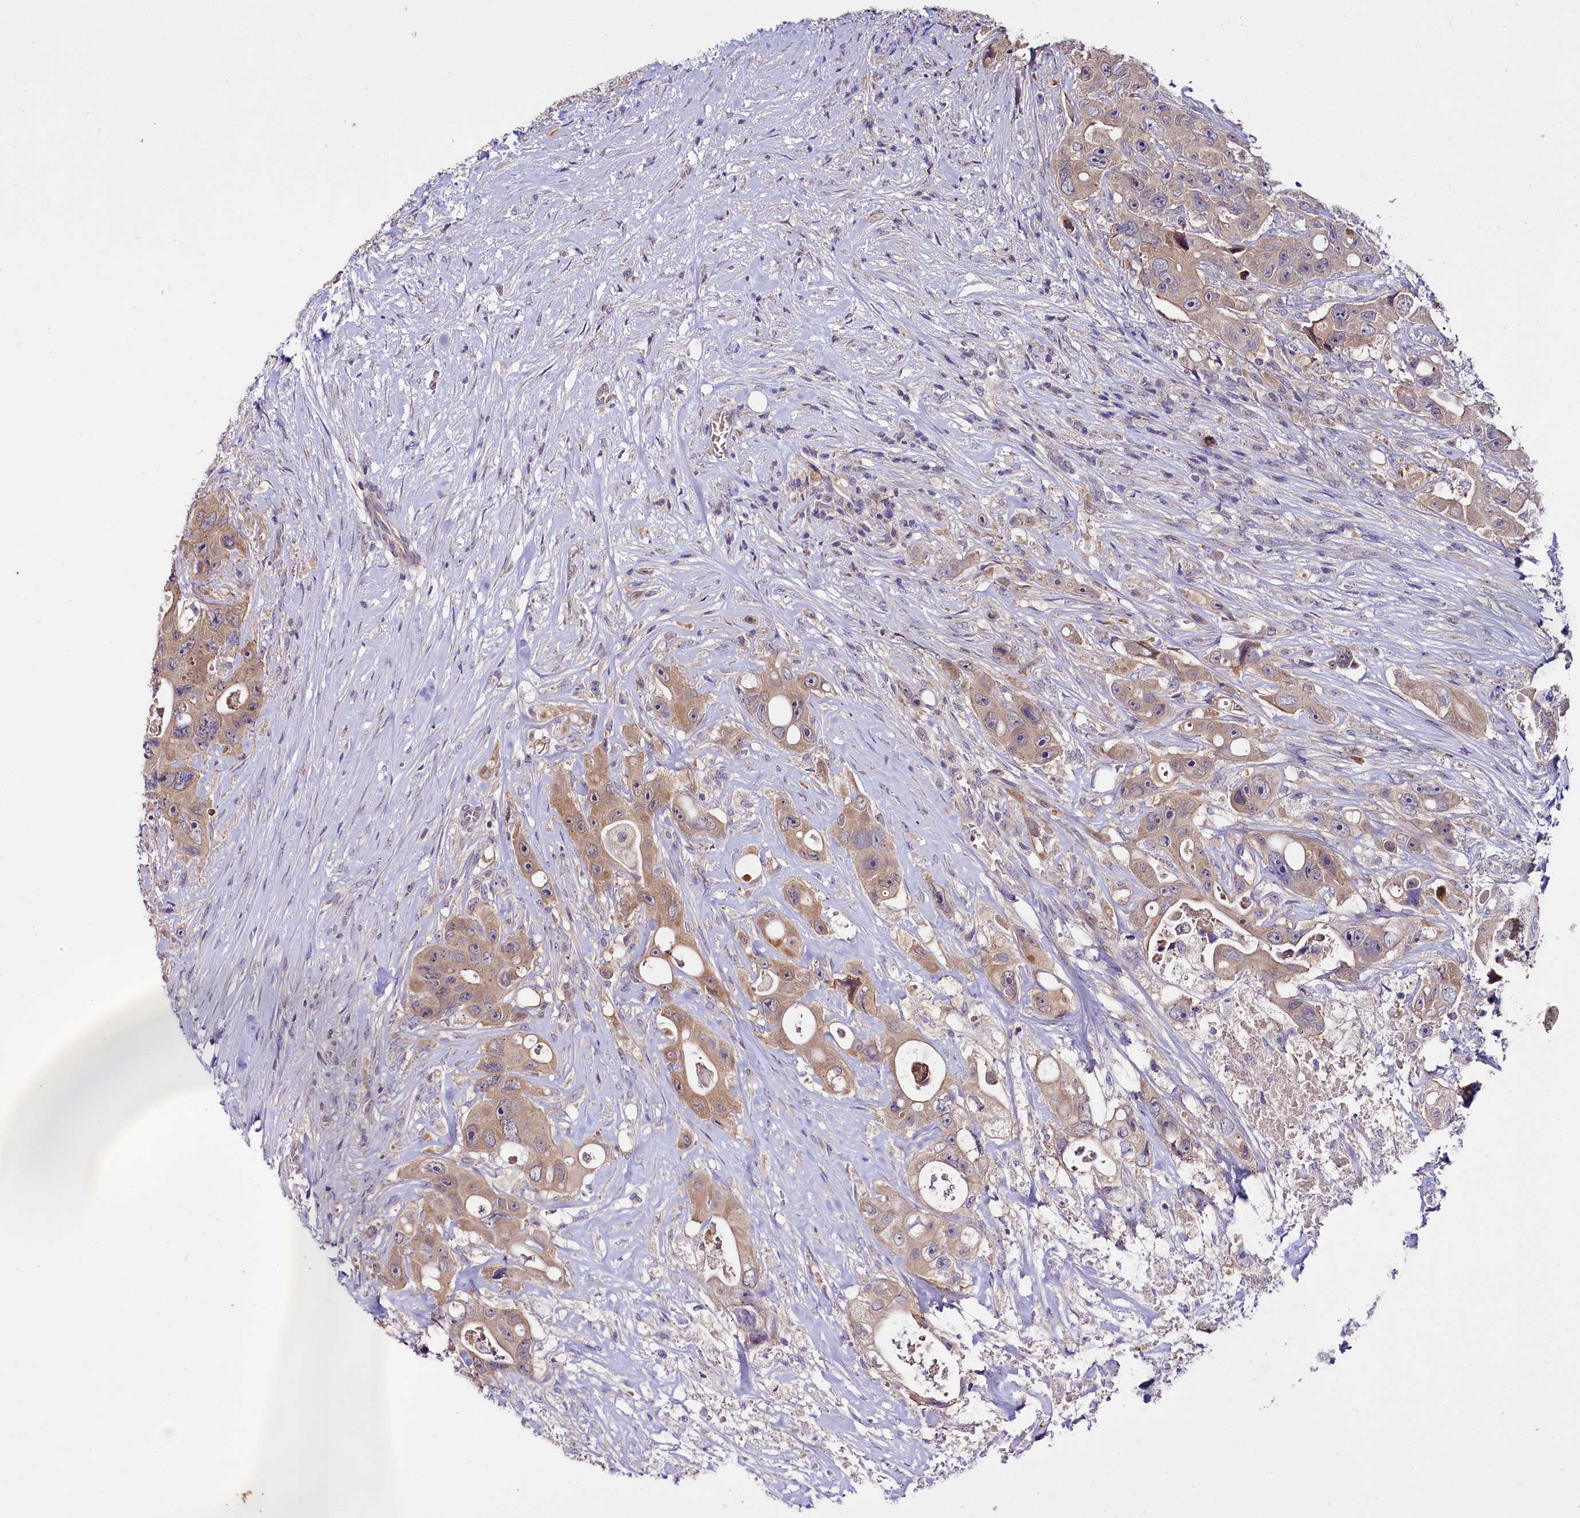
{"staining": {"intensity": "moderate", "quantity": ">75%", "location": "cytoplasmic/membranous,nuclear"}, "tissue": "colorectal cancer", "cell_type": "Tumor cells", "image_type": "cancer", "snomed": [{"axis": "morphology", "description": "Adenocarcinoma, NOS"}, {"axis": "topography", "description": "Colon"}], "caption": "This image reveals immunohistochemistry (IHC) staining of colorectal cancer (adenocarcinoma), with medium moderate cytoplasmic/membranous and nuclear staining in approximately >75% of tumor cells.", "gene": "CEP295", "patient": {"sex": "female", "age": 46}}